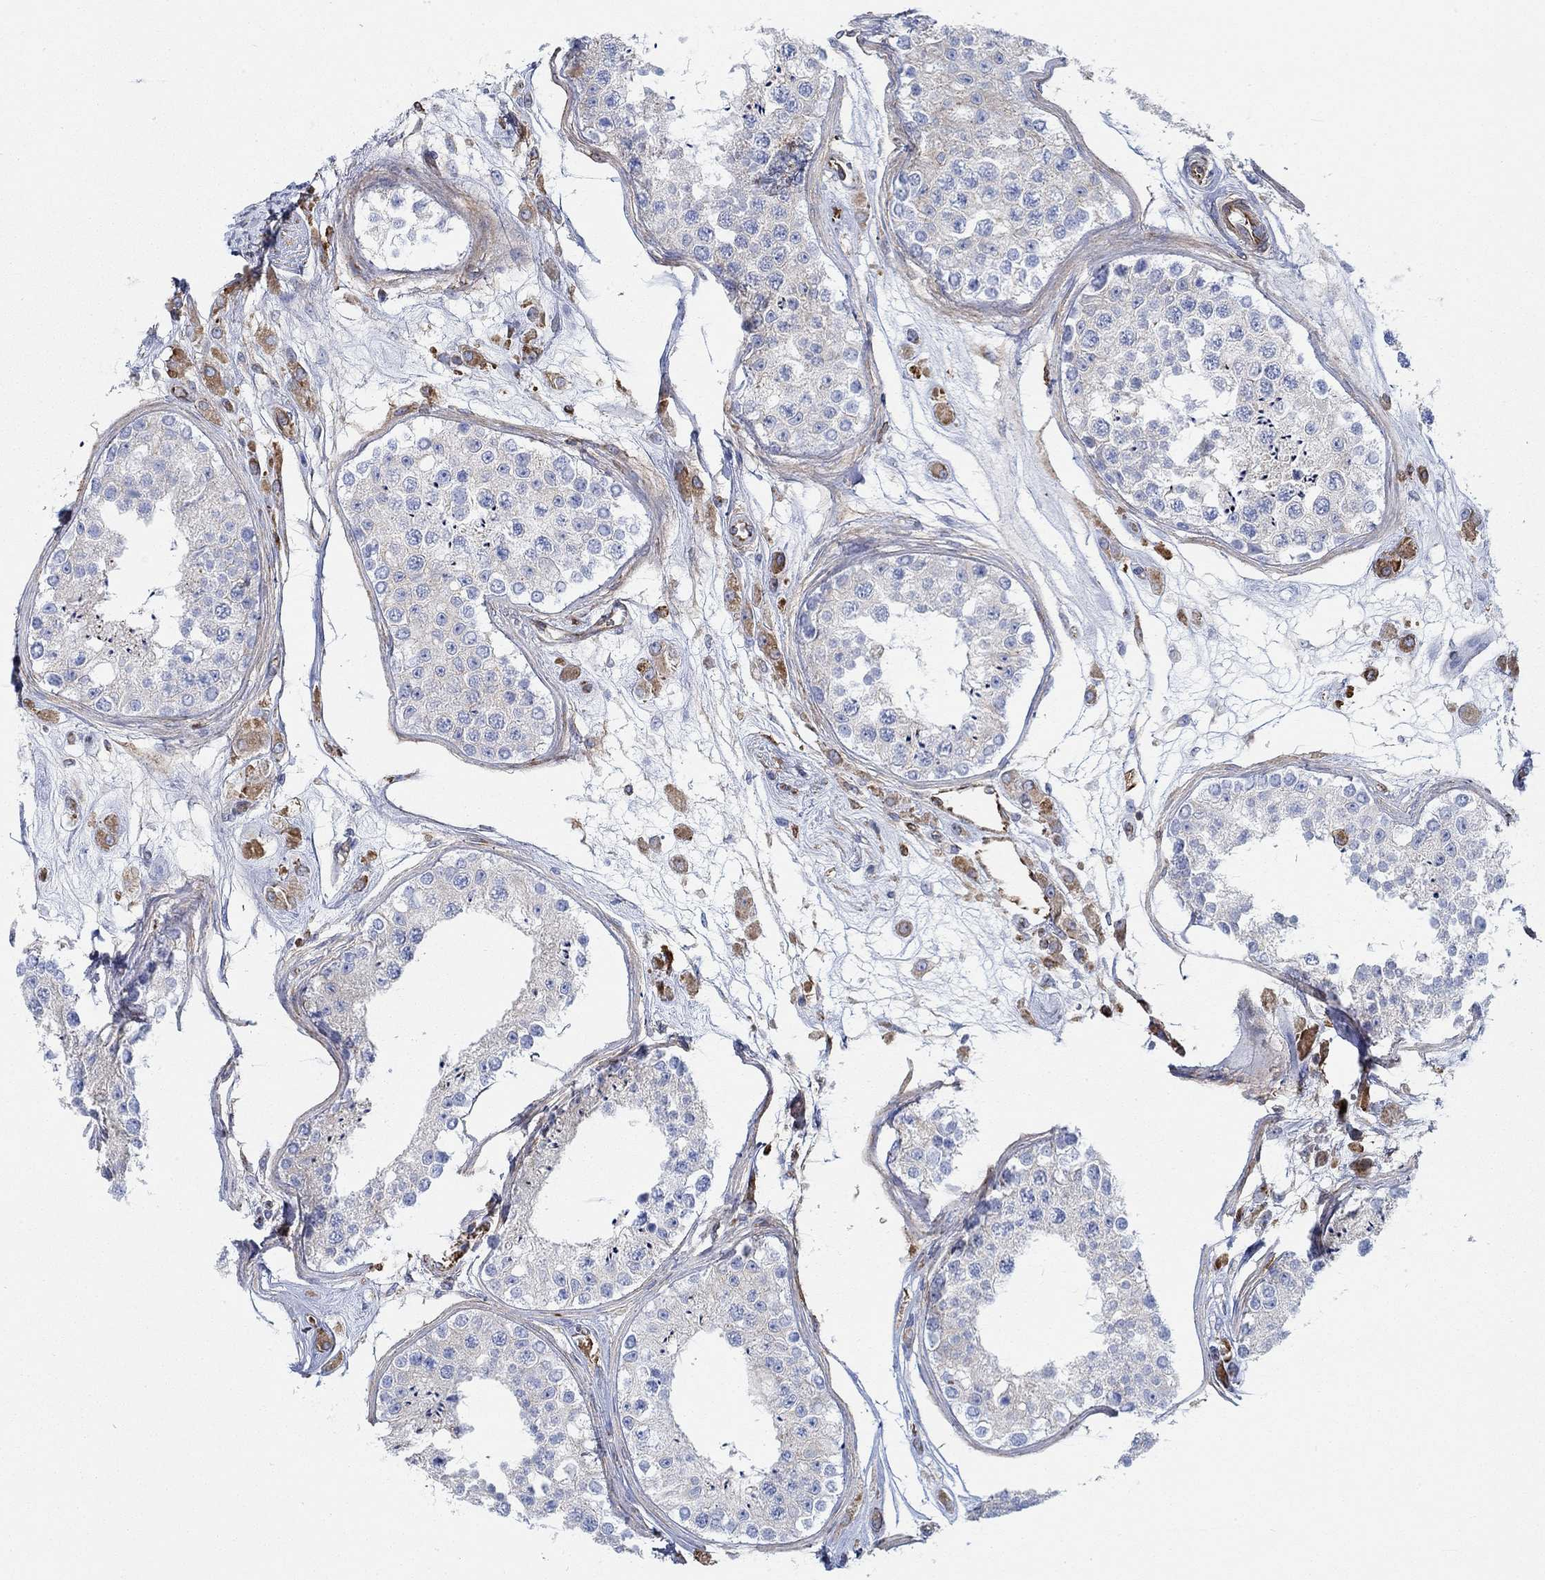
{"staining": {"intensity": "weak", "quantity": "<25%", "location": "cytoplasmic/membranous"}, "tissue": "testis", "cell_type": "Cells in seminiferous ducts", "image_type": "normal", "snomed": [{"axis": "morphology", "description": "Normal tissue, NOS"}, {"axis": "topography", "description": "Testis"}], "caption": "Cells in seminiferous ducts are negative for protein expression in normal human testis.", "gene": "STC2", "patient": {"sex": "male", "age": 25}}